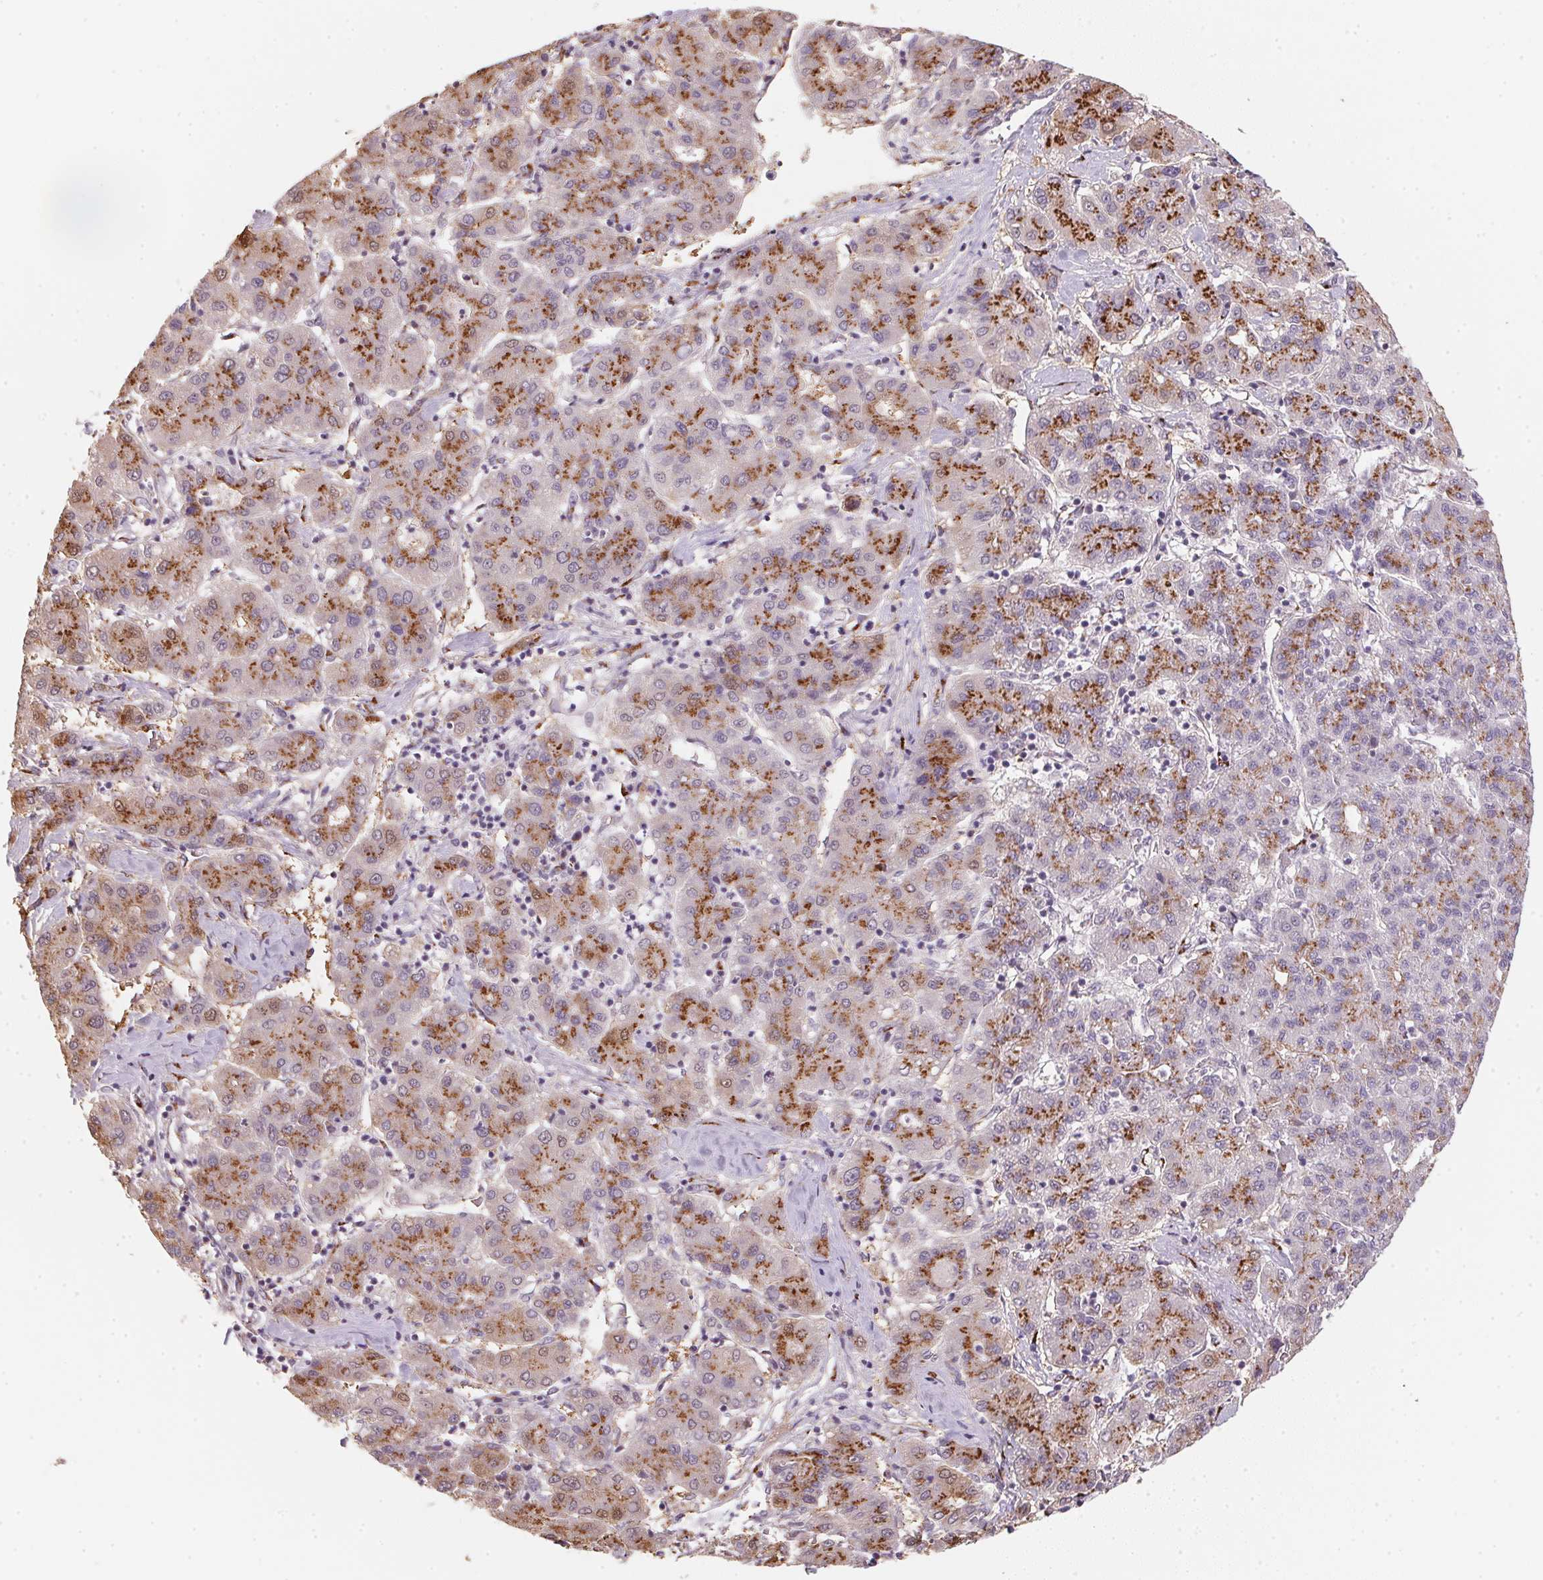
{"staining": {"intensity": "strong", "quantity": "25%-75%", "location": "cytoplasmic/membranous"}, "tissue": "liver cancer", "cell_type": "Tumor cells", "image_type": "cancer", "snomed": [{"axis": "morphology", "description": "Carcinoma, Hepatocellular, NOS"}, {"axis": "topography", "description": "Liver"}], "caption": "Immunohistochemistry (DAB (3,3'-diaminobenzidine)) staining of human liver cancer (hepatocellular carcinoma) demonstrates strong cytoplasmic/membranous protein expression in approximately 25%-75% of tumor cells. (brown staining indicates protein expression, while blue staining denotes nuclei).", "gene": "RAB22A", "patient": {"sex": "male", "age": 65}}